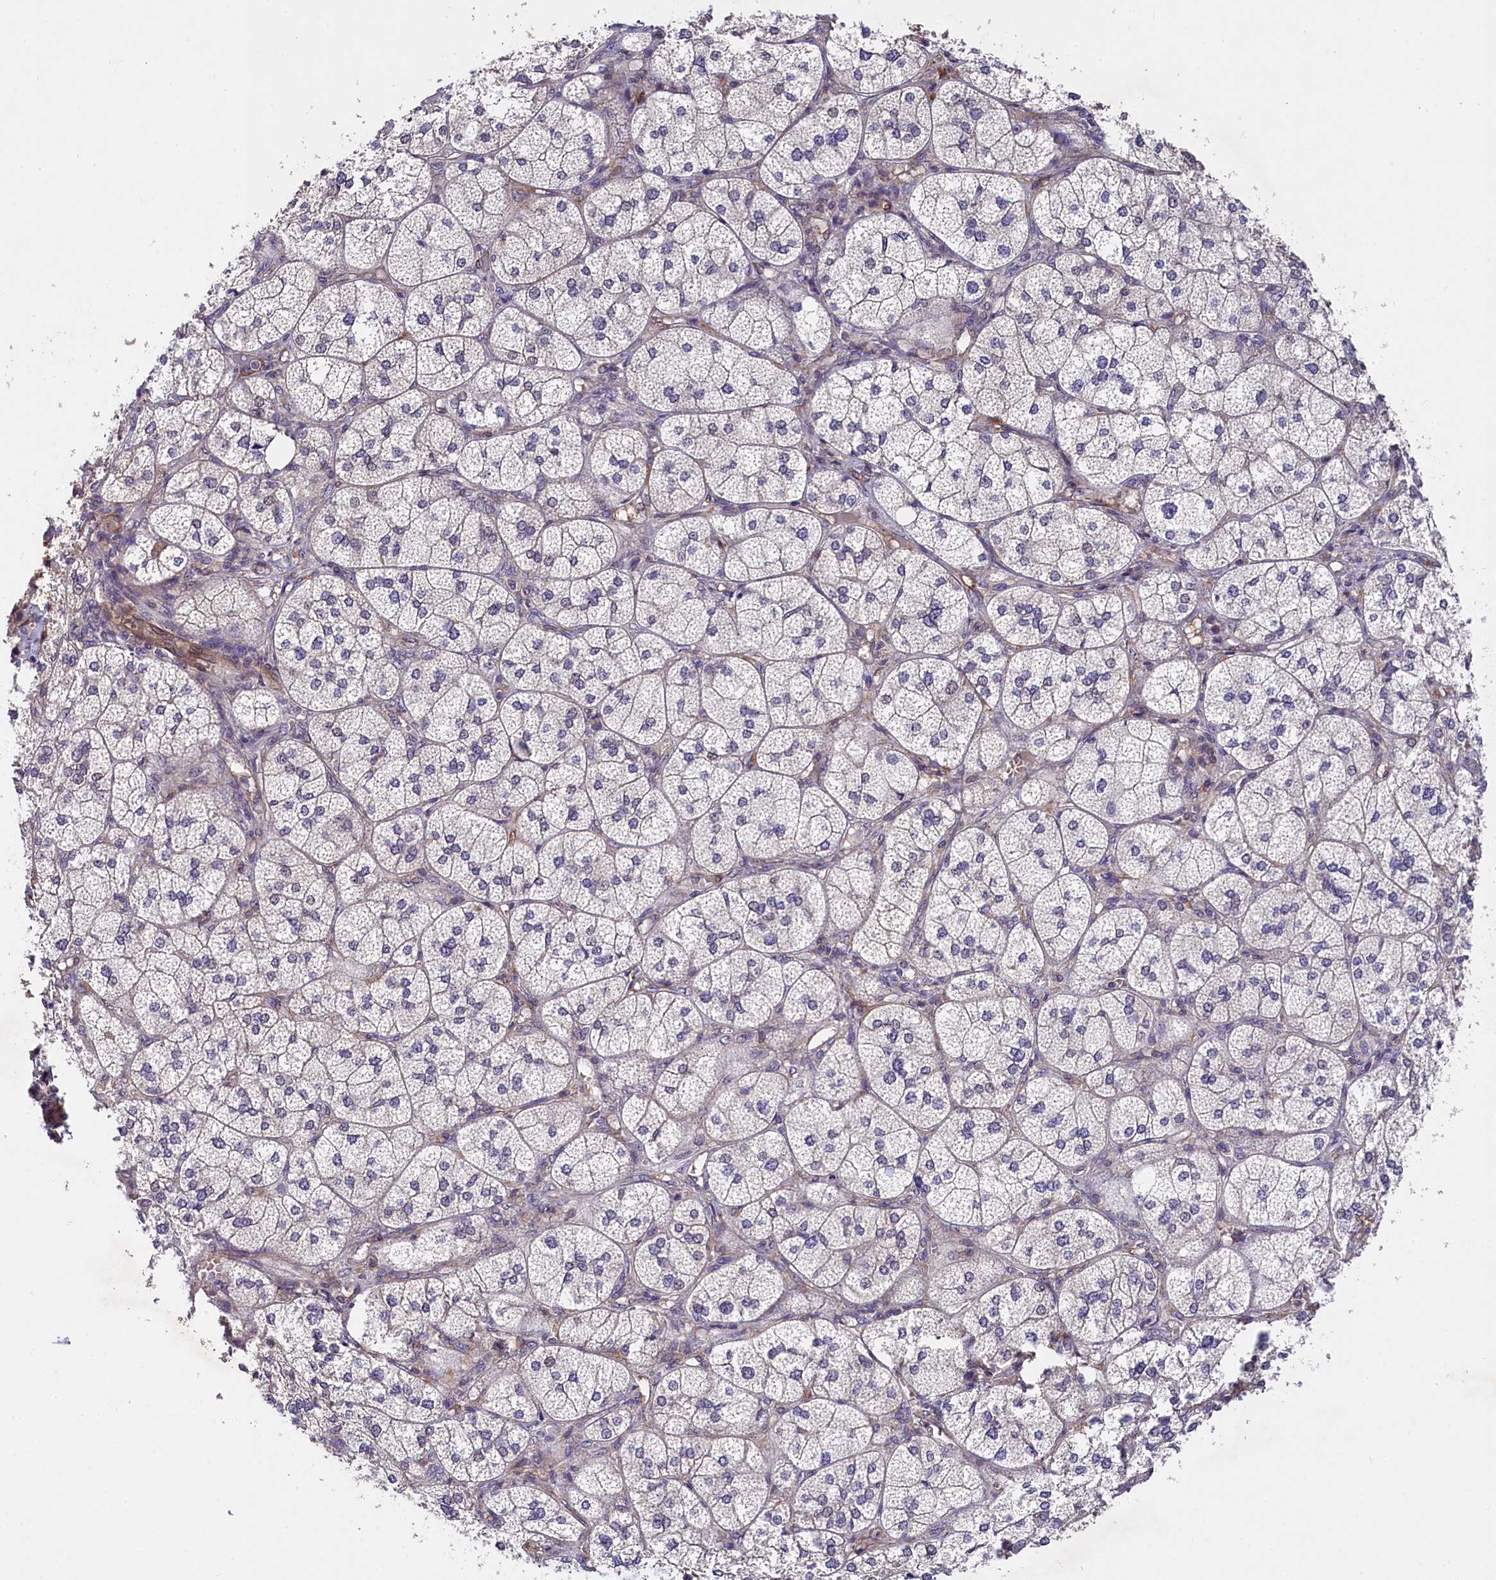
{"staining": {"intensity": "moderate", "quantity": "25%-75%", "location": "cytoplasmic/membranous,nuclear"}, "tissue": "adrenal gland", "cell_type": "Glandular cells", "image_type": "normal", "snomed": [{"axis": "morphology", "description": "Normal tissue, NOS"}, {"axis": "topography", "description": "Adrenal gland"}], "caption": "Protein analysis of unremarkable adrenal gland reveals moderate cytoplasmic/membranous,nuclear positivity in about 25%-75% of glandular cells.", "gene": "SNRK", "patient": {"sex": "female", "age": 61}}